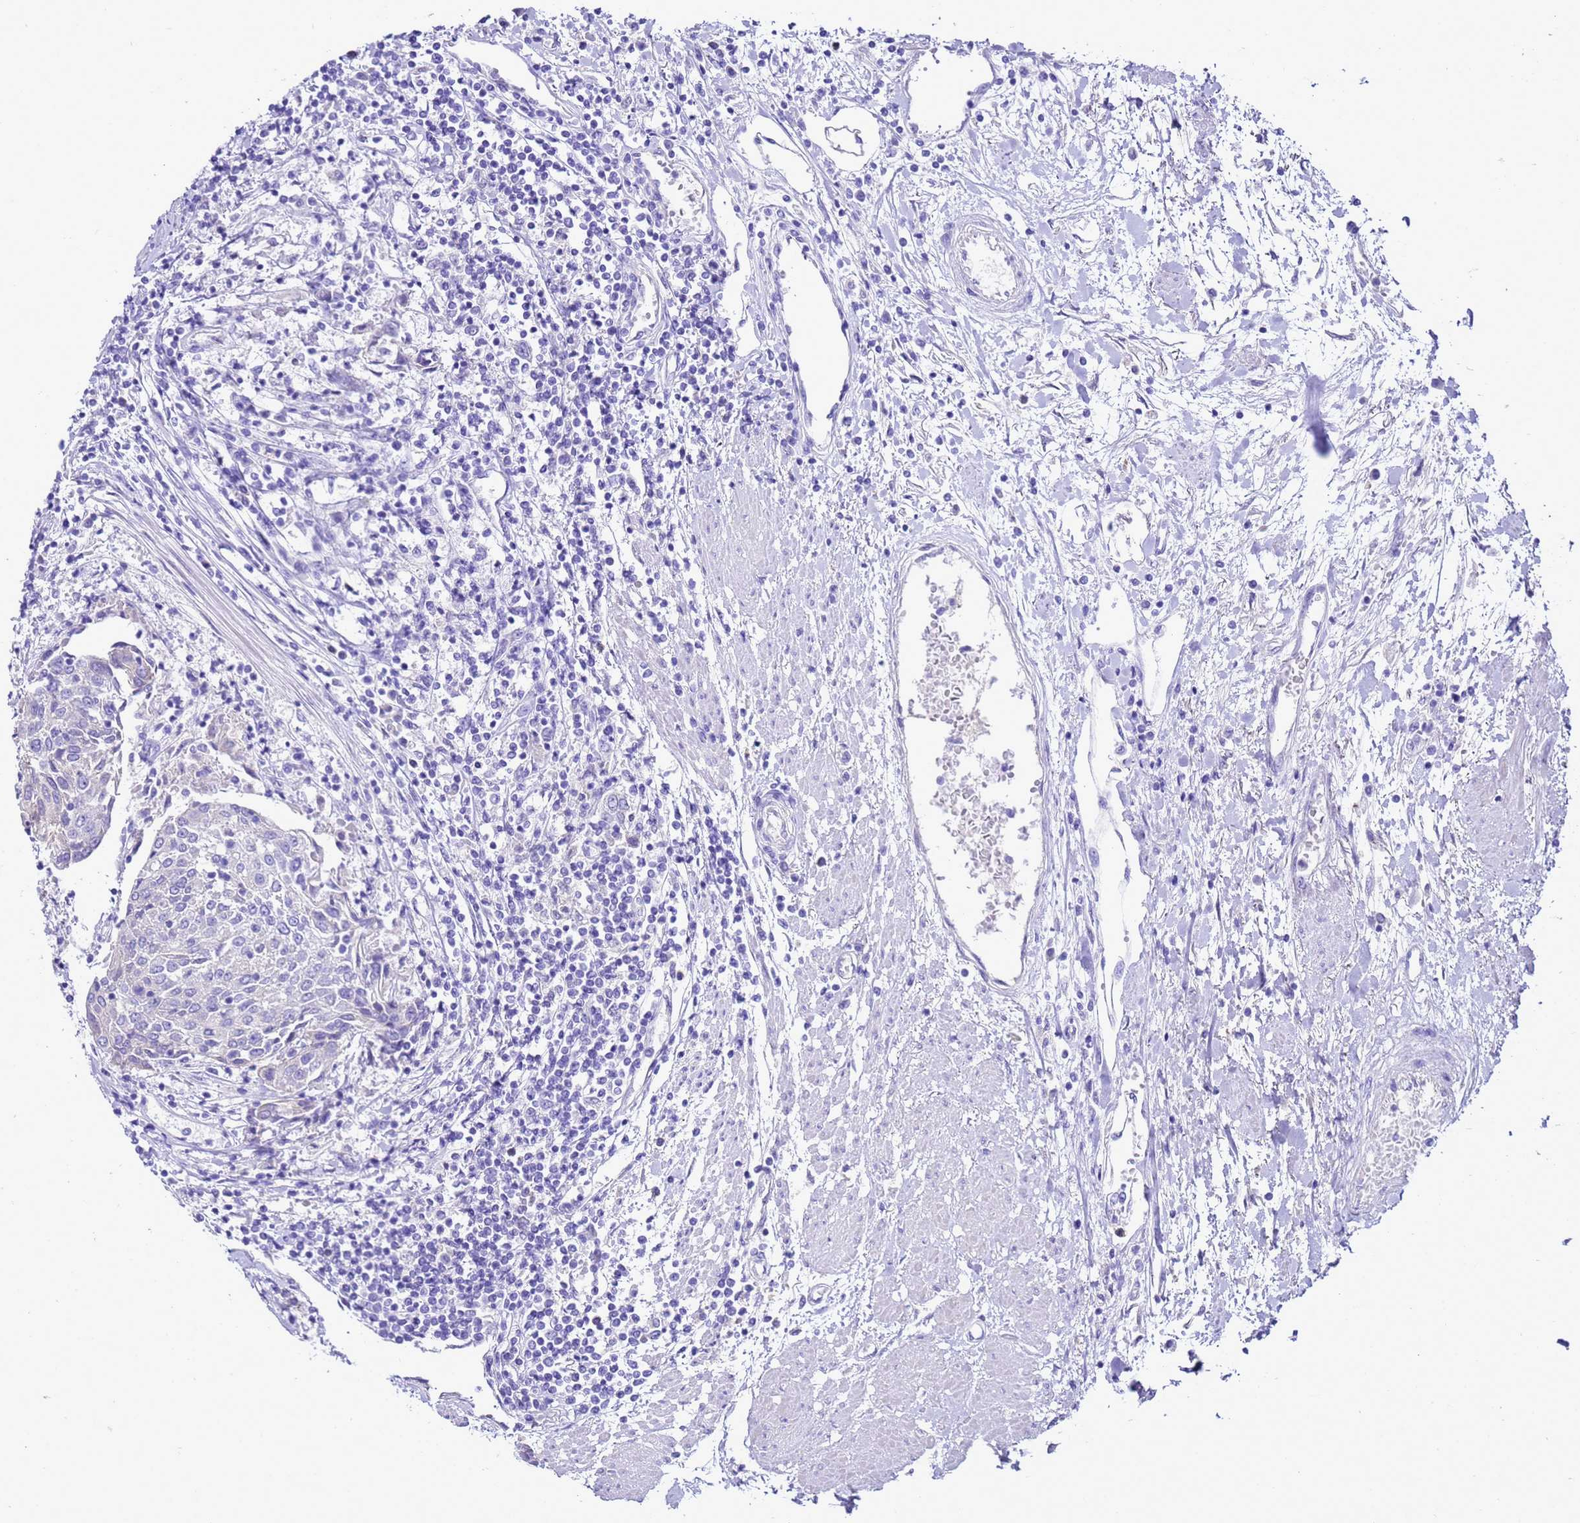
{"staining": {"intensity": "negative", "quantity": "none", "location": "none"}, "tissue": "urothelial cancer", "cell_type": "Tumor cells", "image_type": "cancer", "snomed": [{"axis": "morphology", "description": "Urothelial carcinoma, High grade"}, {"axis": "topography", "description": "Urinary bladder"}], "caption": "IHC histopathology image of neoplastic tissue: human urothelial carcinoma (high-grade) stained with DAB demonstrates no significant protein expression in tumor cells. (Immunohistochemistry, brightfield microscopy, high magnification).", "gene": "BEST2", "patient": {"sex": "female", "age": 85}}